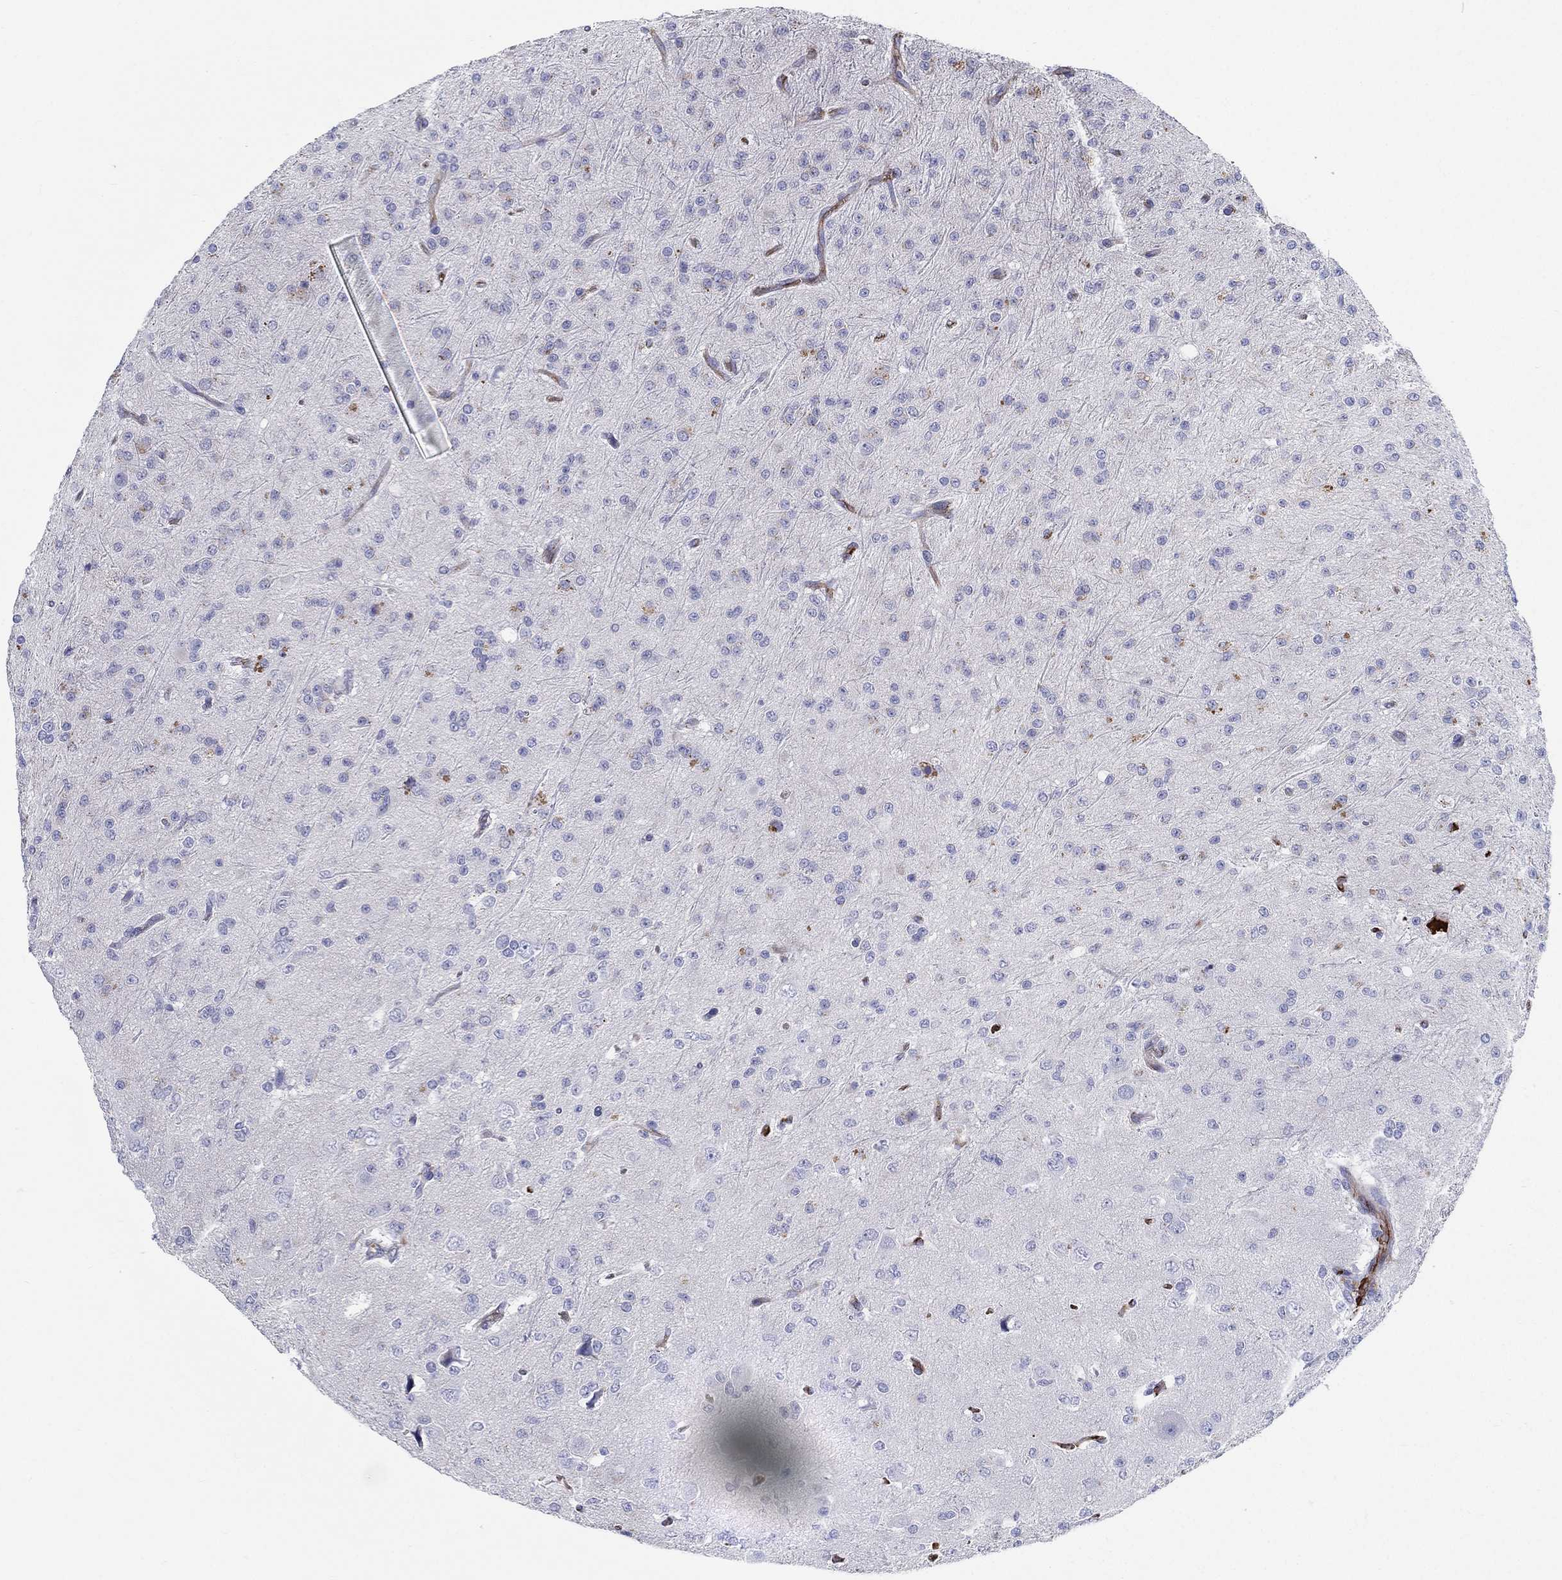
{"staining": {"intensity": "negative", "quantity": "none", "location": "none"}, "tissue": "glioma", "cell_type": "Tumor cells", "image_type": "cancer", "snomed": [{"axis": "morphology", "description": "Glioma, malignant, Low grade"}, {"axis": "topography", "description": "Brain"}], "caption": "This is a histopathology image of immunohistochemistry staining of glioma, which shows no staining in tumor cells.", "gene": "IFNB1", "patient": {"sex": "male", "age": 27}}